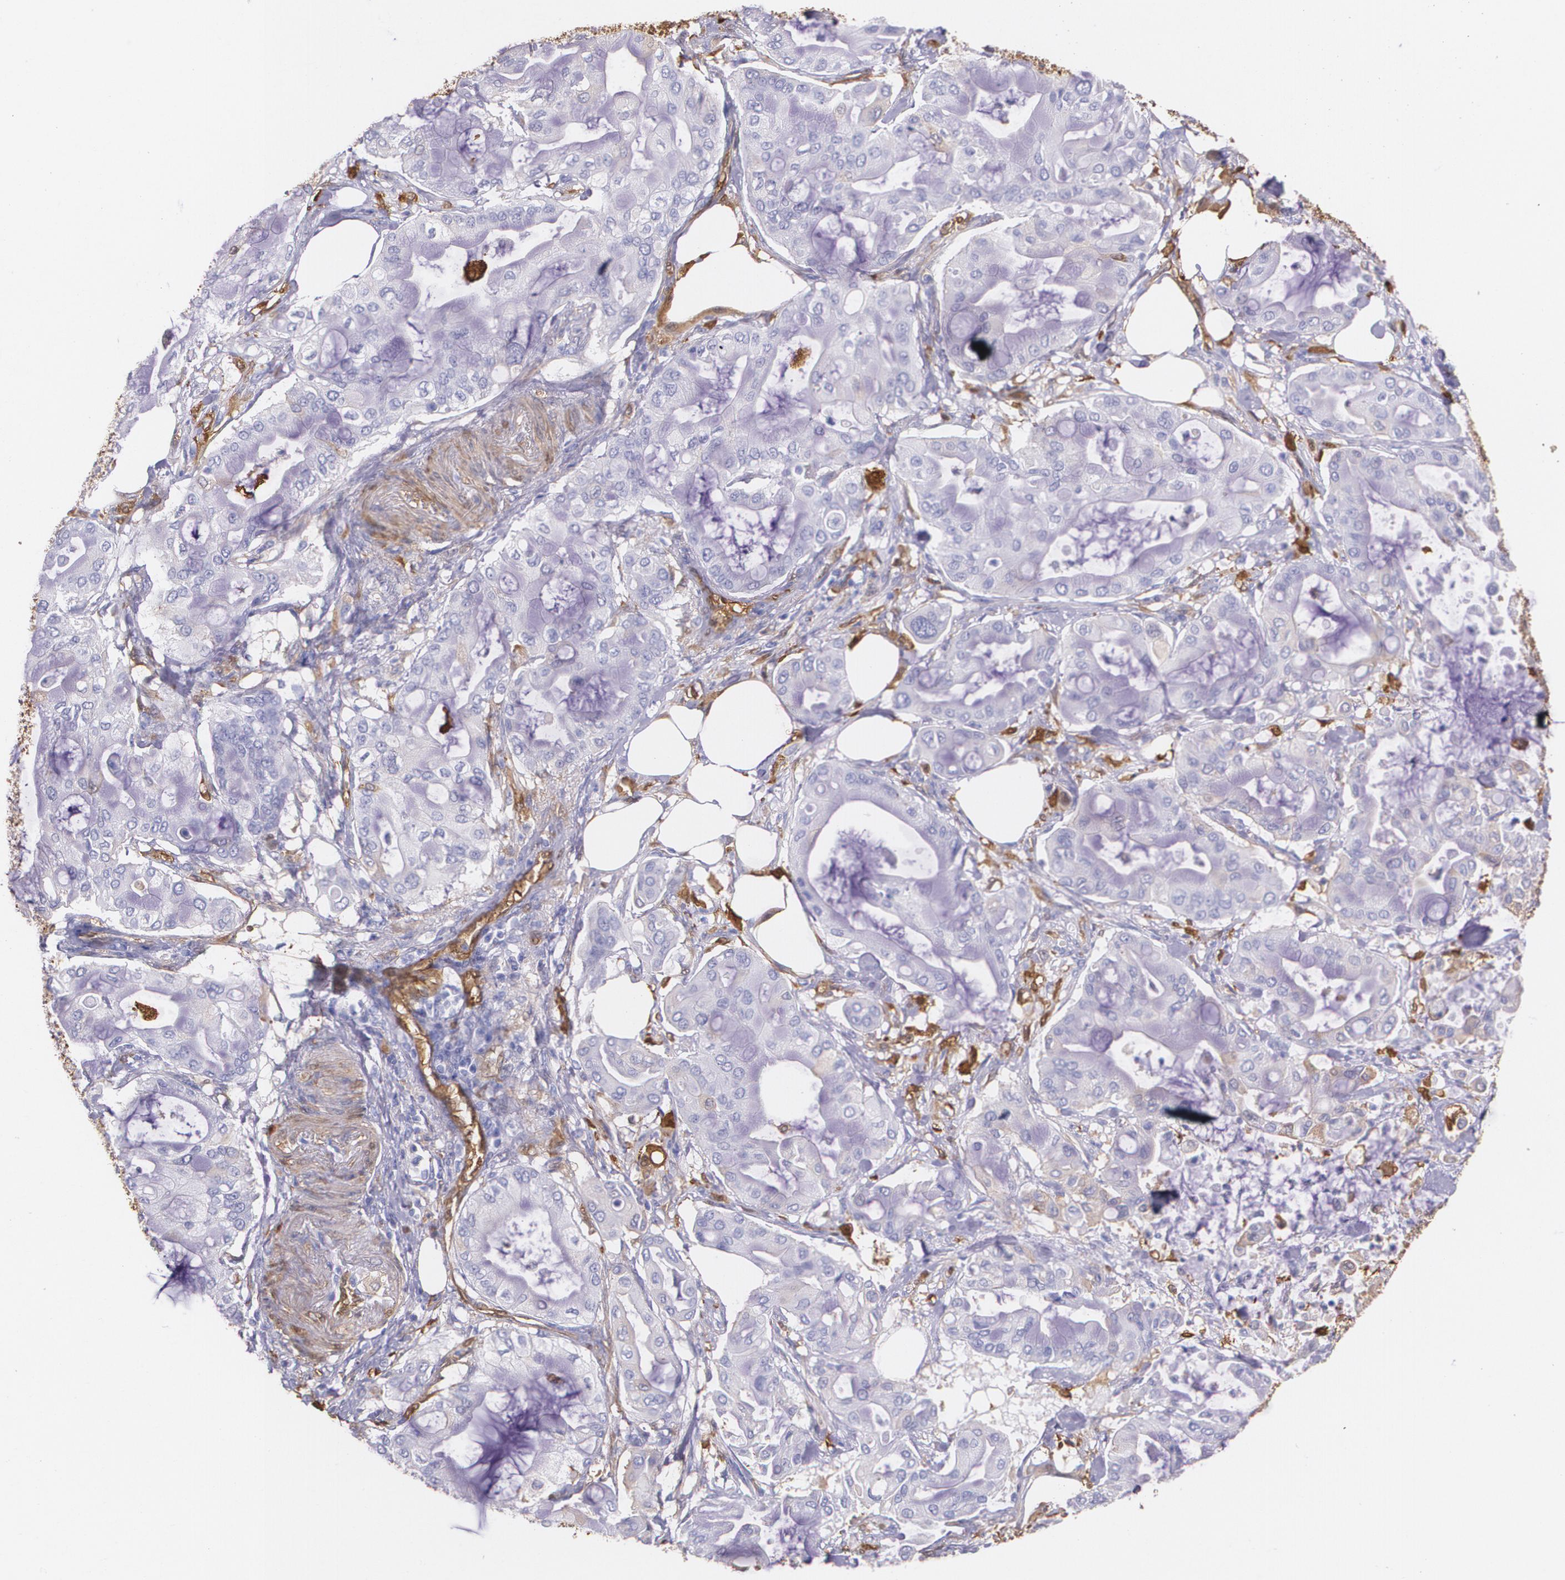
{"staining": {"intensity": "negative", "quantity": "none", "location": "none"}, "tissue": "pancreatic cancer", "cell_type": "Tumor cells", "image_type": "cancer", "snomed": [{"axis": "morphology", "description": "Adenocarcinoma, NOS"}, {"axis": "morphology", "description": "Adenocarcinoma, metastatic, NOS"}, {"axis": "topography", "description": "Lymph node"}, {"axis": "topography", "description": "Pancreas"}, {"axis": "topography", "description": "Duodenum"}], "caption": "Pancreatic cancer (metastatic adenocarcinoma) was stained to show a protein in brown. There is no significant positivity in tumor cells.", "gene": "MMP2", "patient": {"sex": "female", "age": 64}}